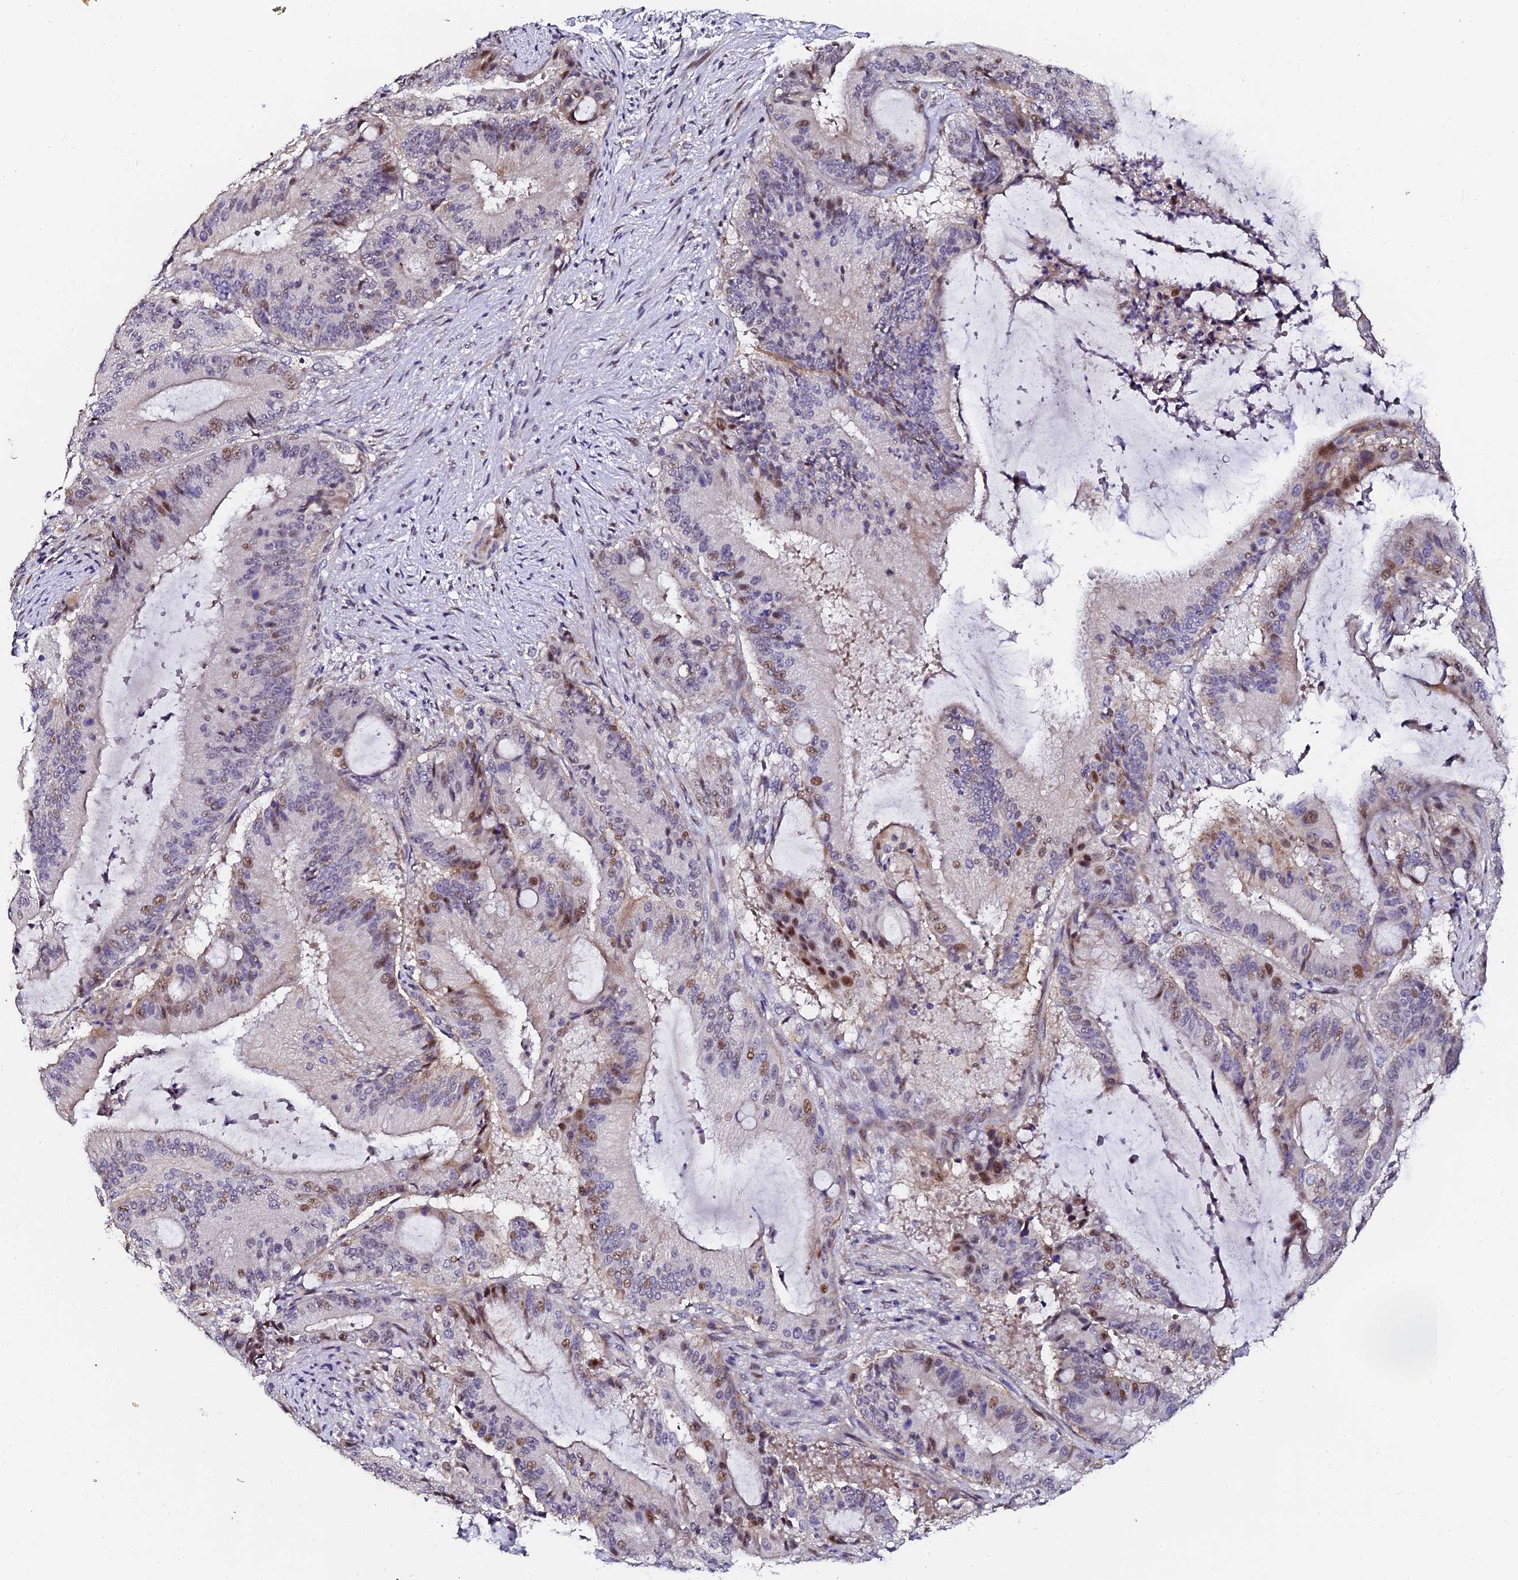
{"staining": {"intensity": "moderate", "quantity": "25%-75%", "location": "nuclear"}, "tissue": "liver cancer", "cell_type": "Tumor cells", "image_type": "cancer", "snomed": [{"axis": "morphology", "description": "Normal tissue, NOS"}, {"axis": "morphology", "description": "Cholangiocarcinoma"}, {"axis": "topography", "description": "Liver"}, {"axis": "topography", "description": "Peripheral nerve tissue"}], "caption": "Human liver cholangiocarcinoma stained for a protein (brown) shows moderate nuclear positive expression in approximately 25%-75% of tumor cells.", "gene": "GPN3", "patient": {"sex": "female", "age": 73}}